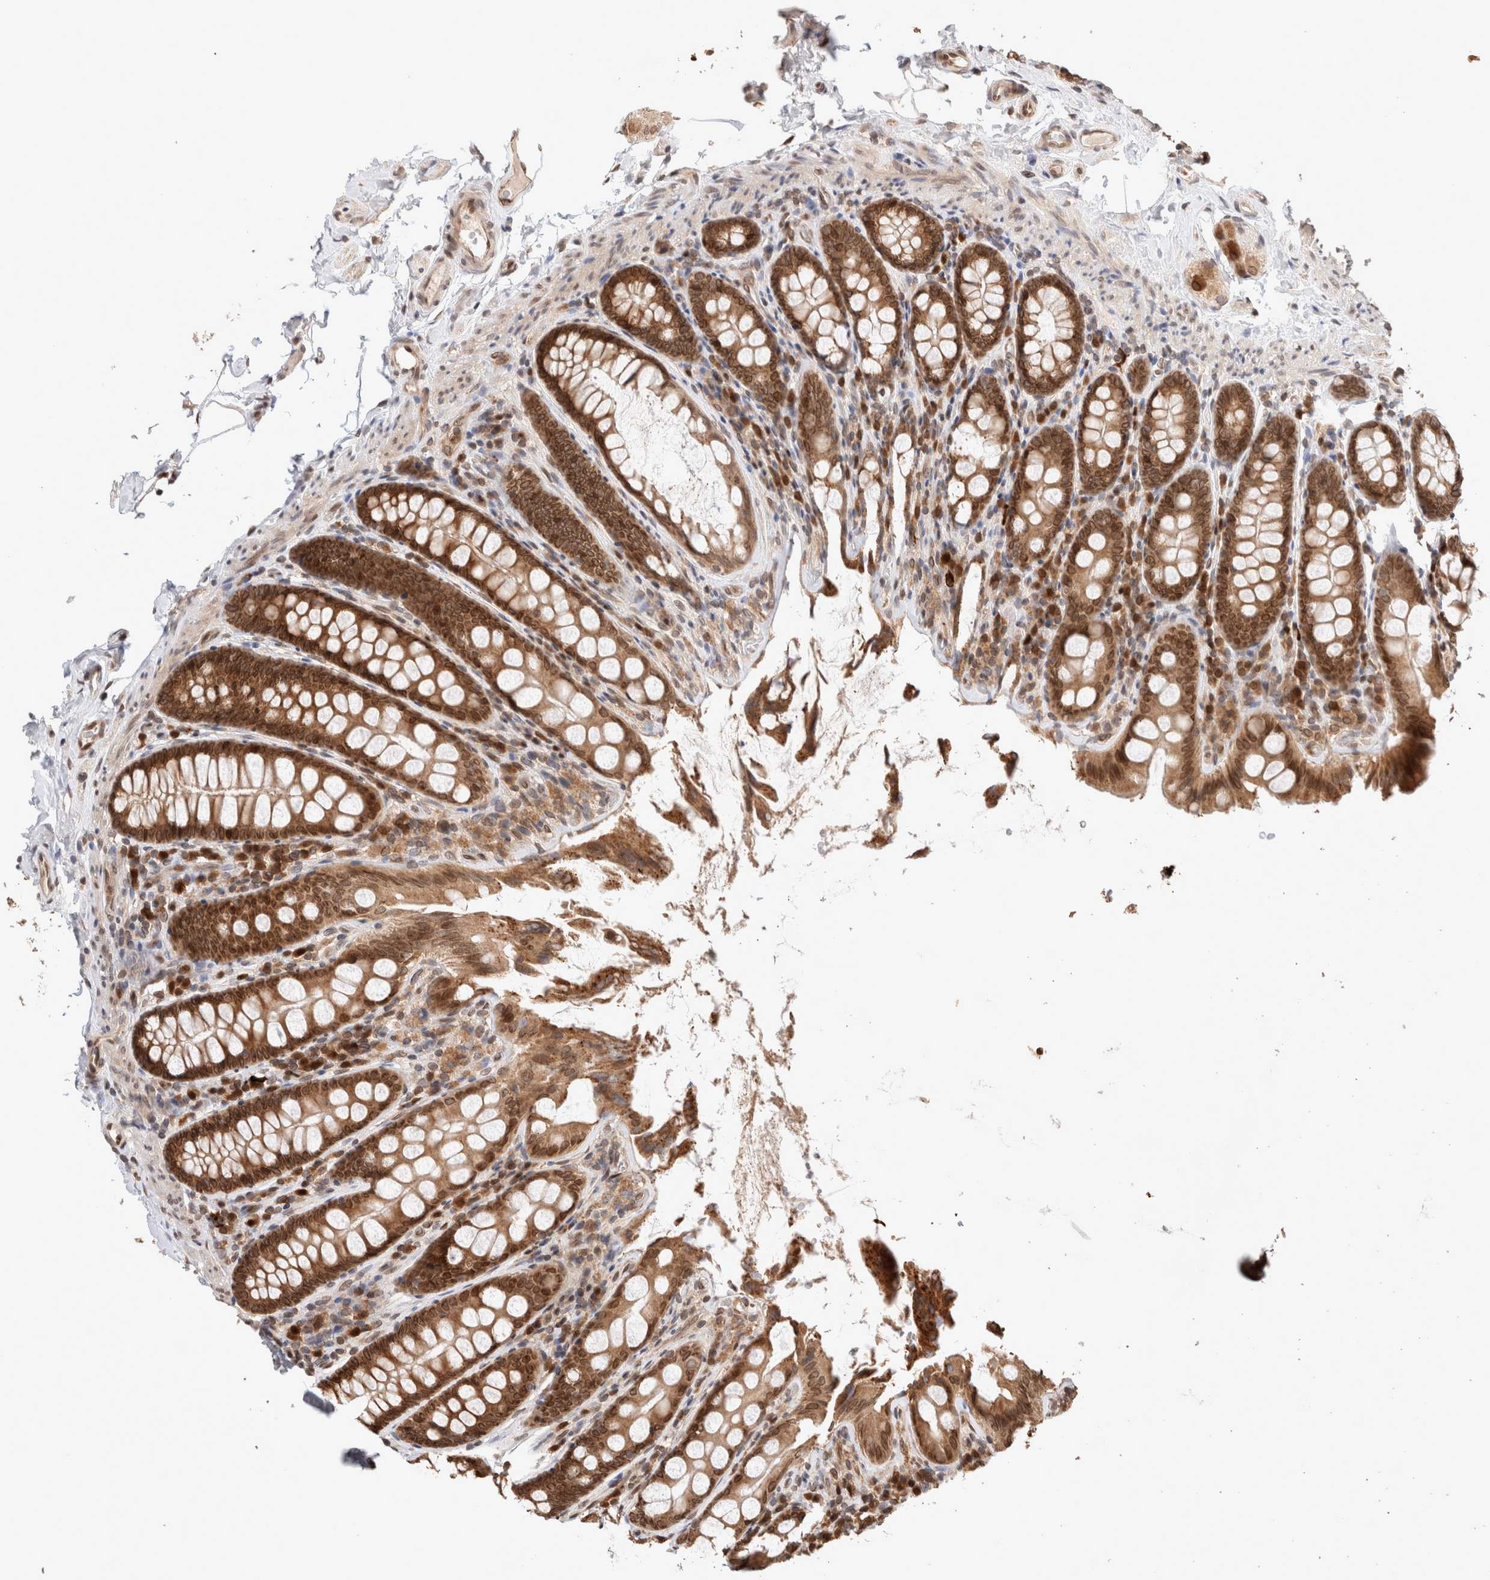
{"staining": {"intensity": "moderate", "quantity": ">75%", "location": "cytoplasmic/membranous,nuclear"}, "tissue": "colon", "cell_type": "Endothelial cells", "image_type": "normal", "snomed": [{"axis": "morphology", "description": "Normal tissue, NOS"}, {"axis": "topography", "description": "Colon"}, {"axis": "topography", "description": "Peripheral nerve tissue"}], "caption": "Immunohistochemical staining of benign colon displays >75% levels of moderate cytoplasmic/membranous,nuclear protein positivity in approximately >75% of endothelial cells.", "gene": "TPR", "patient": {"sex": "female", "age": 61}}